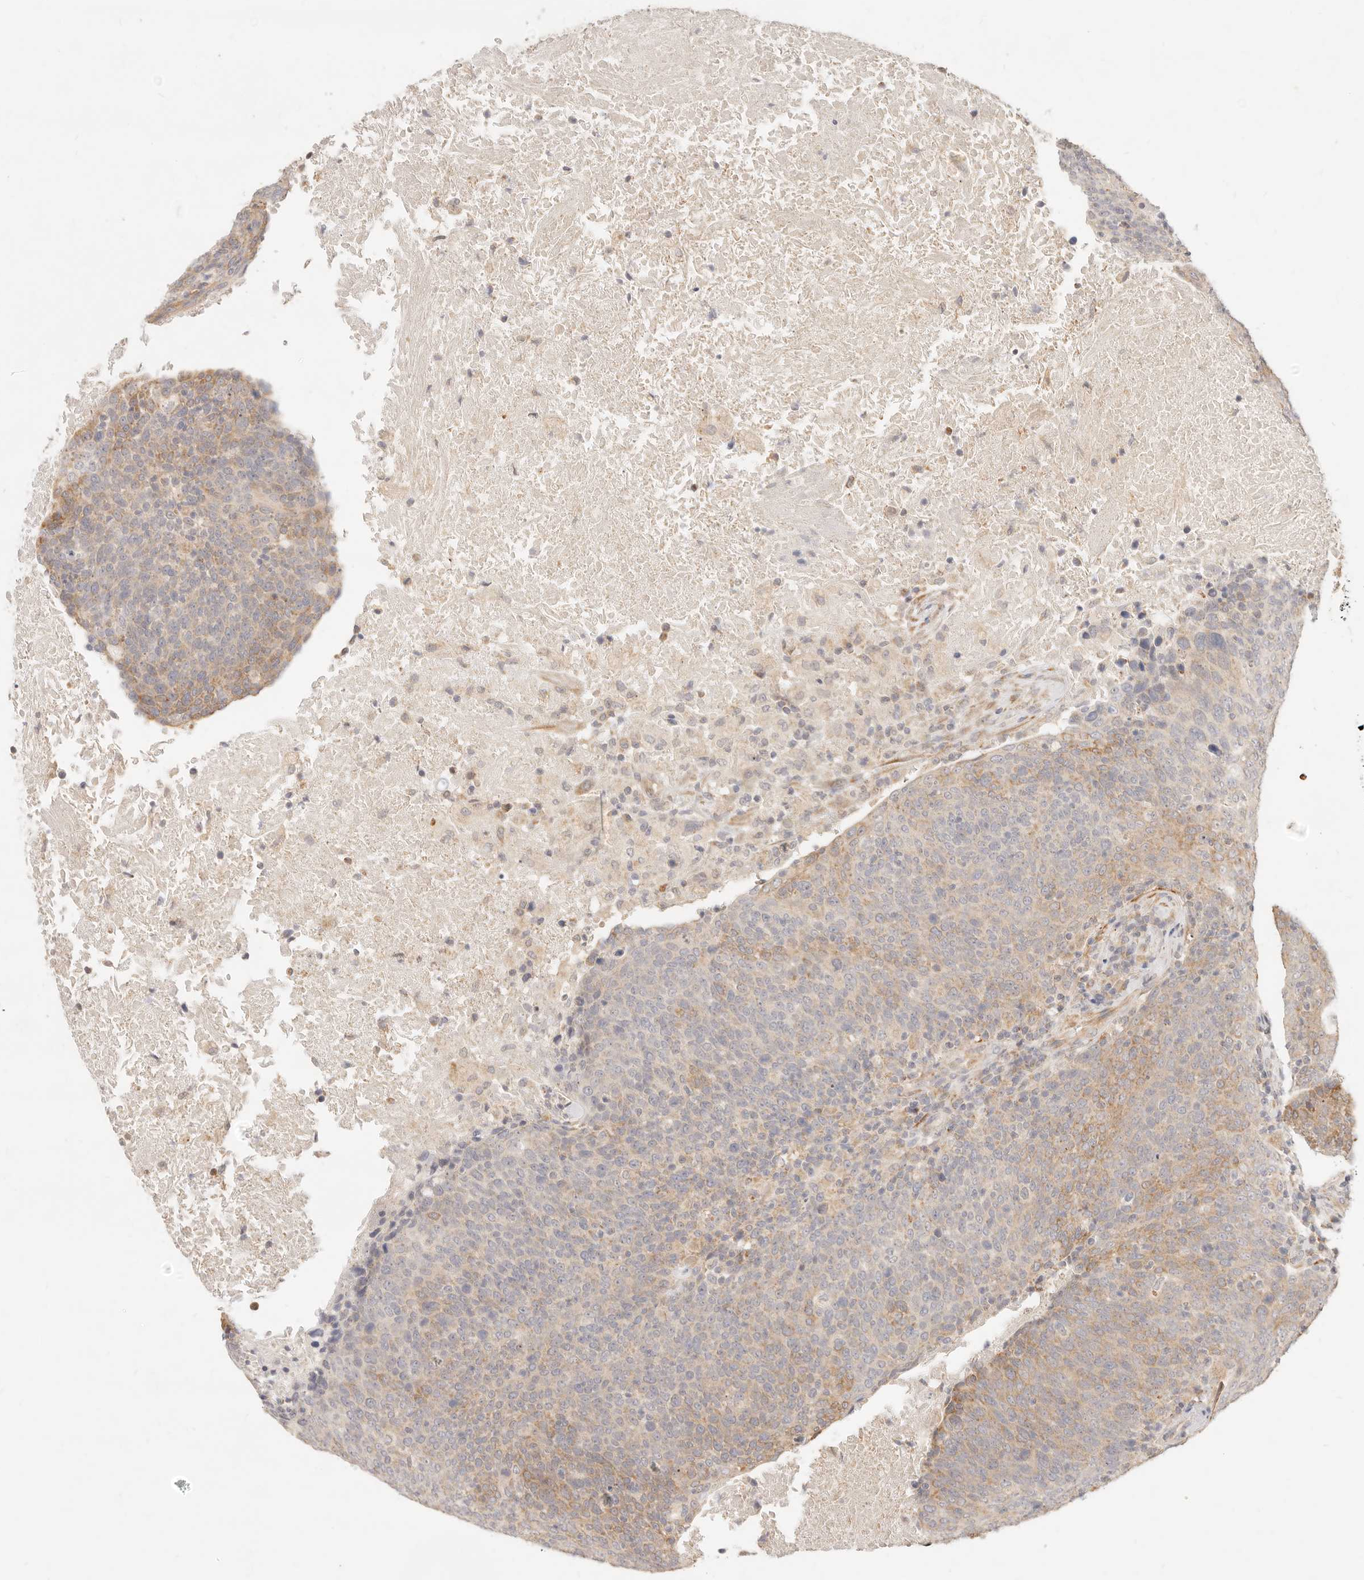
{"staining": {"intensity": "moderate", "quantity": "<25%", "location": "cytoplasmic/membranous"}, "tissue": "head and neck cancer", "cell_type": "Tumor cells", "image_type": "cancer", "snomed": [{"axis": "morphology", "description": "Squamous cell carcinoma, NOS"}, {"axis": "morphology", "description": "Squamous cell carcinoma, metastatic, NOS"}, {"axis": "topography", "description": "Lymph node"}, {"axis": "topography", "description": "Head-Neck"}], "caption": "Immunohistochemical staining of human head and neck squamous cell carcinoma demonstrates moderate cytoplasmic/membranous protein expression in about <25% of tumor cells.", "gene": "RUBCNL", "patient": {"sex": "male", "age": 62}}